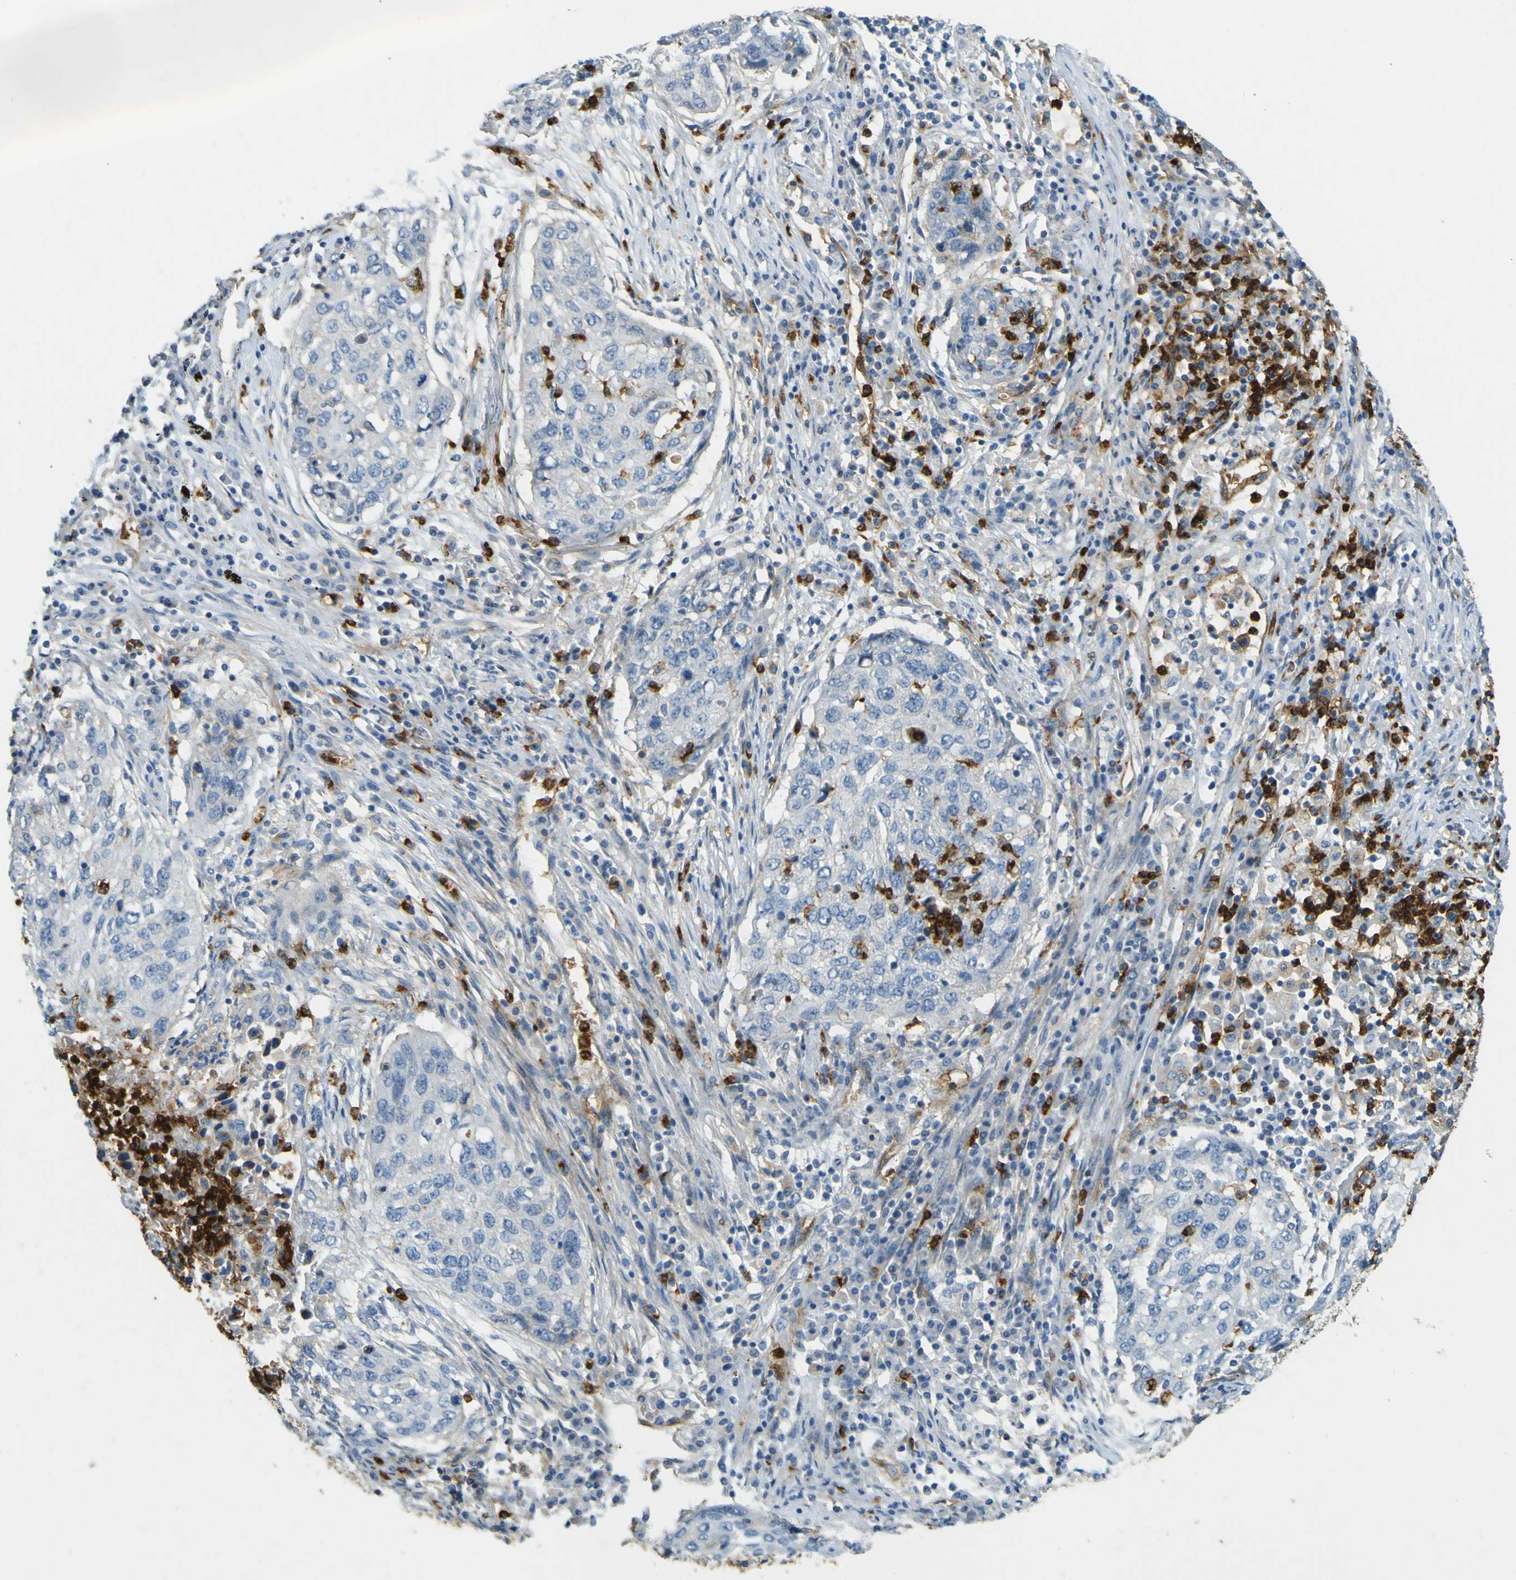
{"staining": {"intensity": "negative", "quantity": "none", "location": "none"}, "tissue": "lung cancer", "cell_type": "Tumor cells", "image_type": "cancer", "snomed": [{"axis": "morphology", "description": "Squamous cell carcinoma, NOS"}, {"axis": "topography", "description": "Lung"}], "caption": "The photomicrograph demonstrates no staining of tumor cells in lung cancer.", "gene": "PLXDC1", "patient": {"sex": "female", "age": 63}}